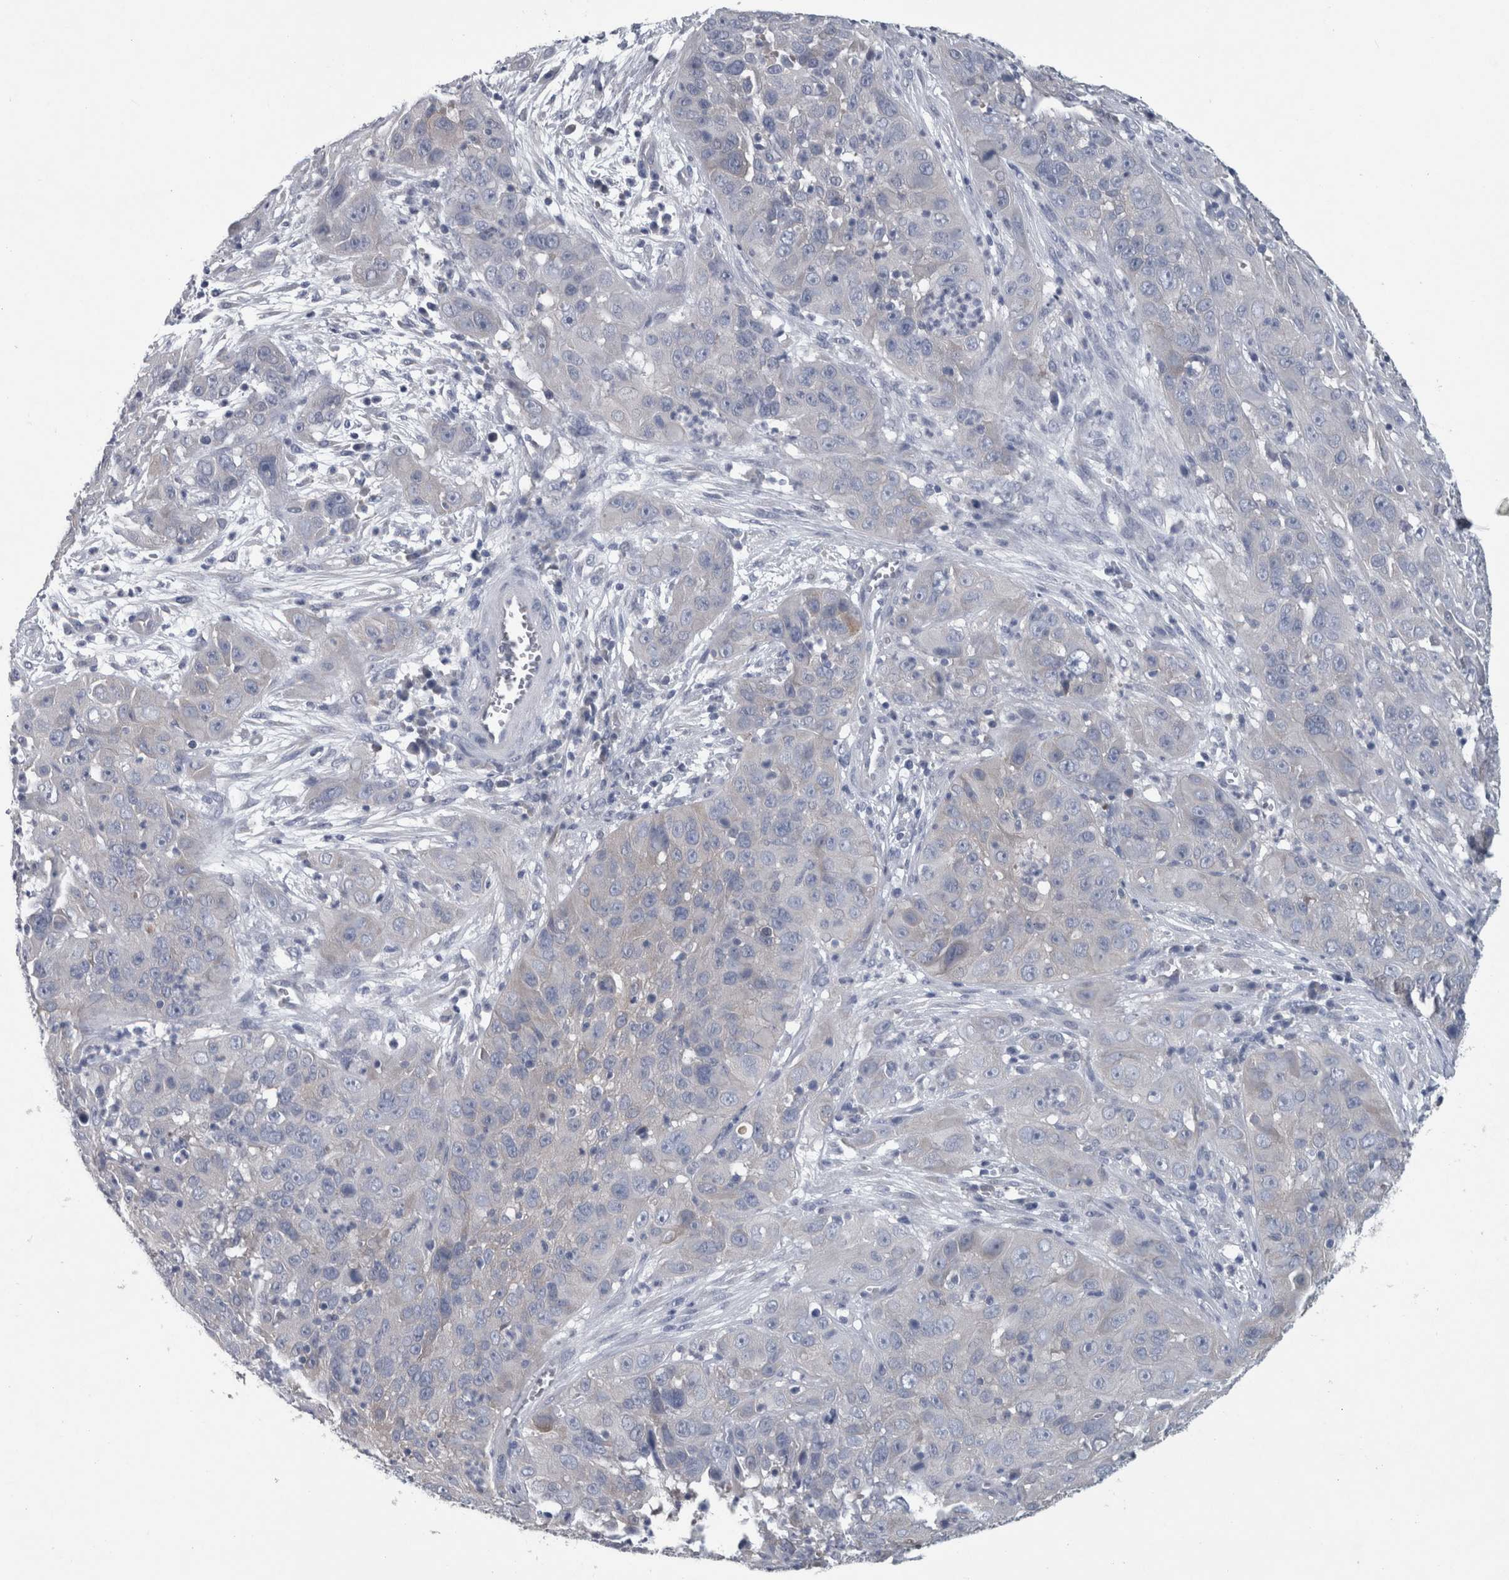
{"staining": {"intensity": "negative", "quantity": "none", "location": "none"}, "tissue": "cervical cancer", "cell_type": "Tumor cells", "image_type": "cancer", "snomed": [{"axis": "morphology", "description": "Squamous cell carcinoma, NOS"}, {"axis": "topography", "description": "Cervix"}], "caption": "Image shows no significant protein positivity in tumor cells of squamous cell carcinoma (cervical).", "gene": "FAM83H", "patient": {"sex": "female", "age": 32}}